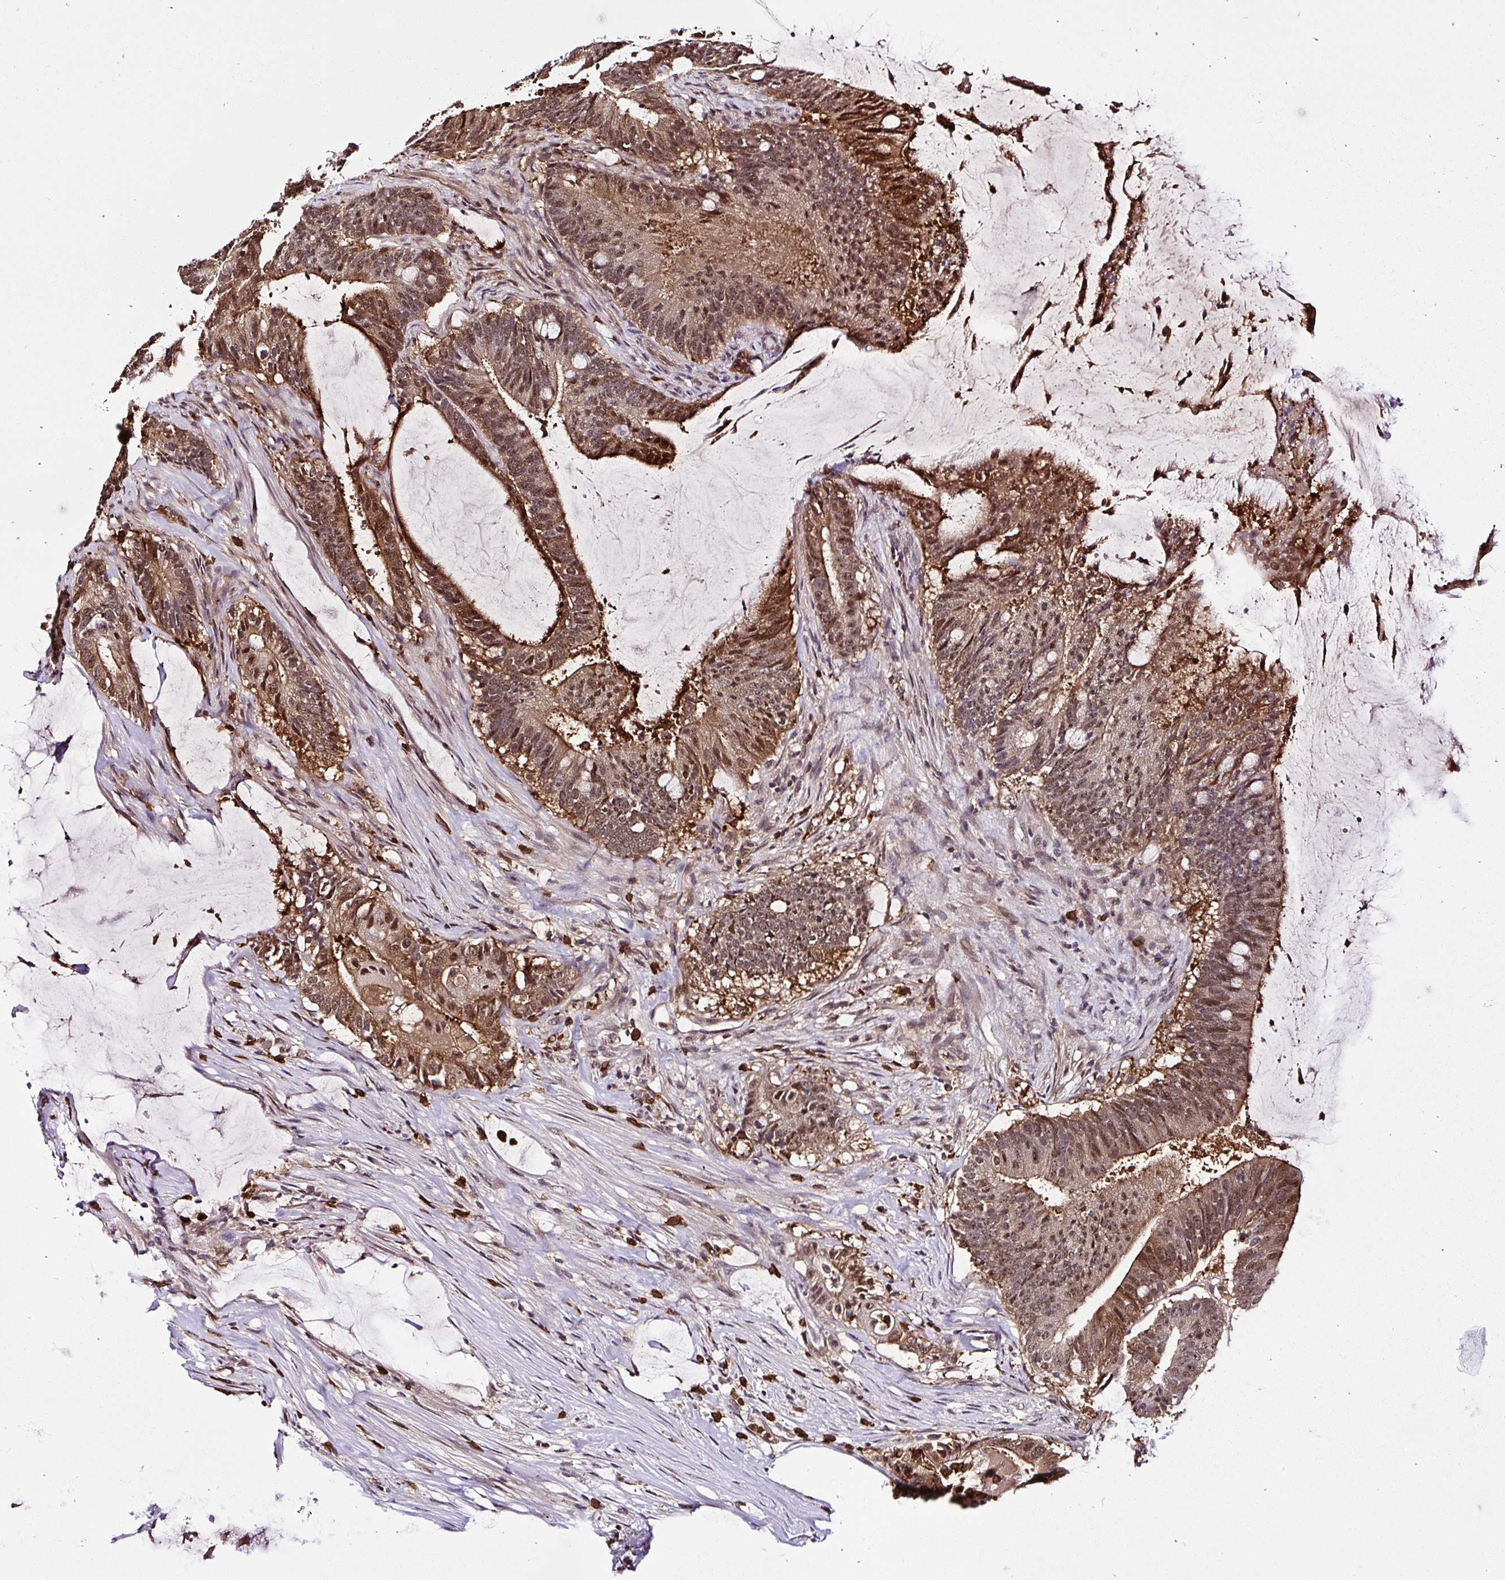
{"staining": {"intensity": "moderate", "quantity": ">75%", "location": "cytoplasmic/membranous,nuclear"}, "tissue": "colorectal cancer", "cell_type": "Tumor cells", "image_type": "cancer", "snomed": [{"axis": "morphology", "description": "Adenocarcinoma, NOS"}, {"axis": "topography", "description": "Colon"}], "caption": "Adenocarcinoma (colorectal) stained for a protein reveals moderate cytoplasmic/membranous and nuclear positivity in tumor cells.", "gene": "PIN4", "patient": {"sex": "female", "age": 43}}